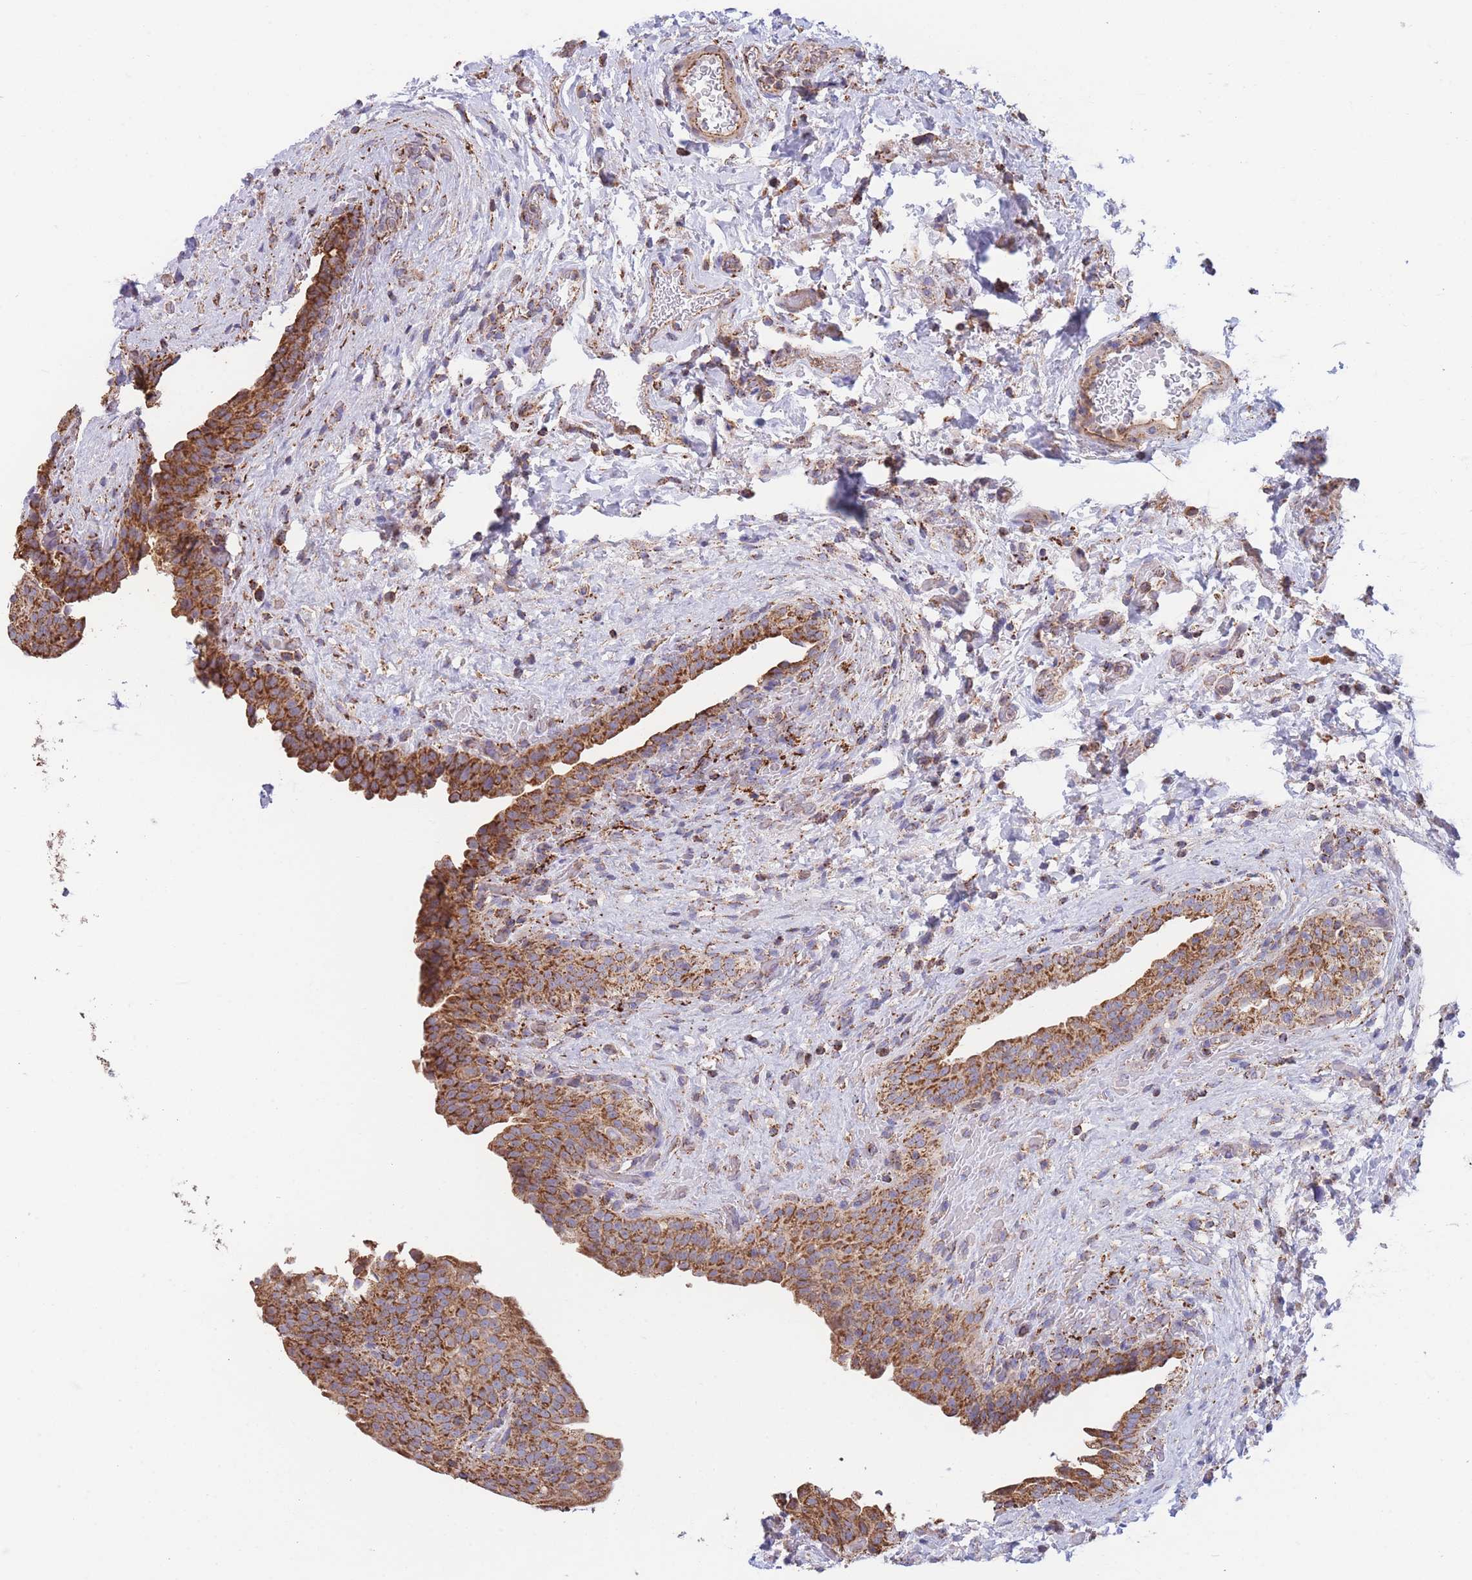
{"staining": {"intensity": "strong", "quantity": ">75%", "location": "cytoplasmic/membranous"}, "tissue": "urinary bladder", "cell_type": "Urothelial cells", "image_type": "normal", "snomed": [{"axis": "morphology", "description": "Normal tissue, NOS"}, {"axis": "topography", "description": "Urinary bladder"}], "caption": "Approximately >75% of urothelial cells in benign urinary bladder exhibit strong cytoplasmic/membranous protein positivity as visualized by brown immunohistochemical staining.", "gene": "FKBP8", "patient": {"sex": "male", "age": 69}}